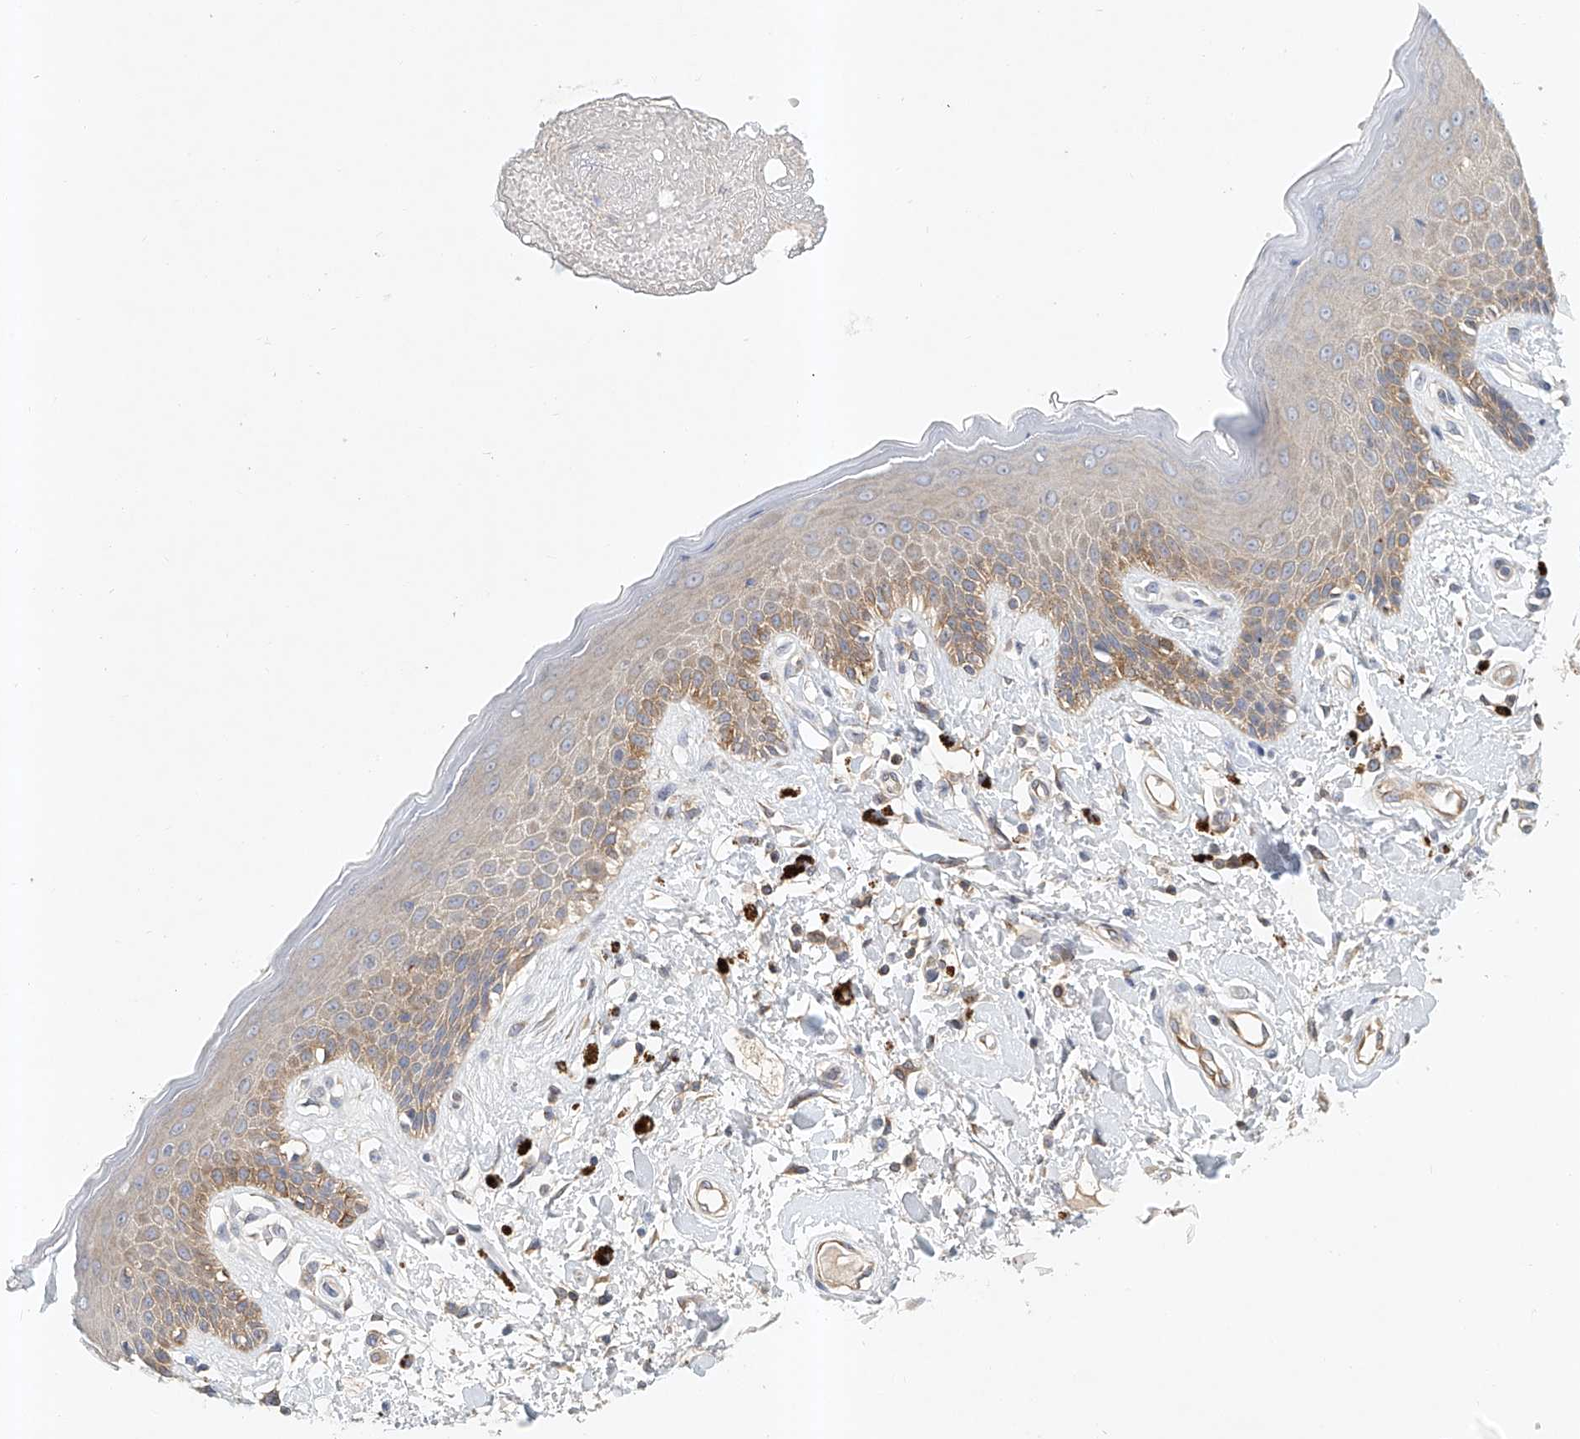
{"staining": {"intensity": "moderate", "quantity": "25%-75%", "location": "cytoplasmic/membranous"}, "tissue": "skin", "cell_type": "Epidermal cells", "image_type": "normal", "snomed": [{"axis": "morphology", "description": "Normal tissue, NOS"}, {"axis": "topography", "description": "Anal"}], "caption": "Immunohistochemistry (IHC) micrograph of unremarkable skin: skin stained using immunohistochemistry (IHC) reveals medium levels of moderate protein expression localized specifically in the cytoplasmic/membranous of epidermal cells, appearing as a cytoplasmic/membranous brown color.", "gene": "CARMIL1", "patient": {"sex": "female", "age": 78}}